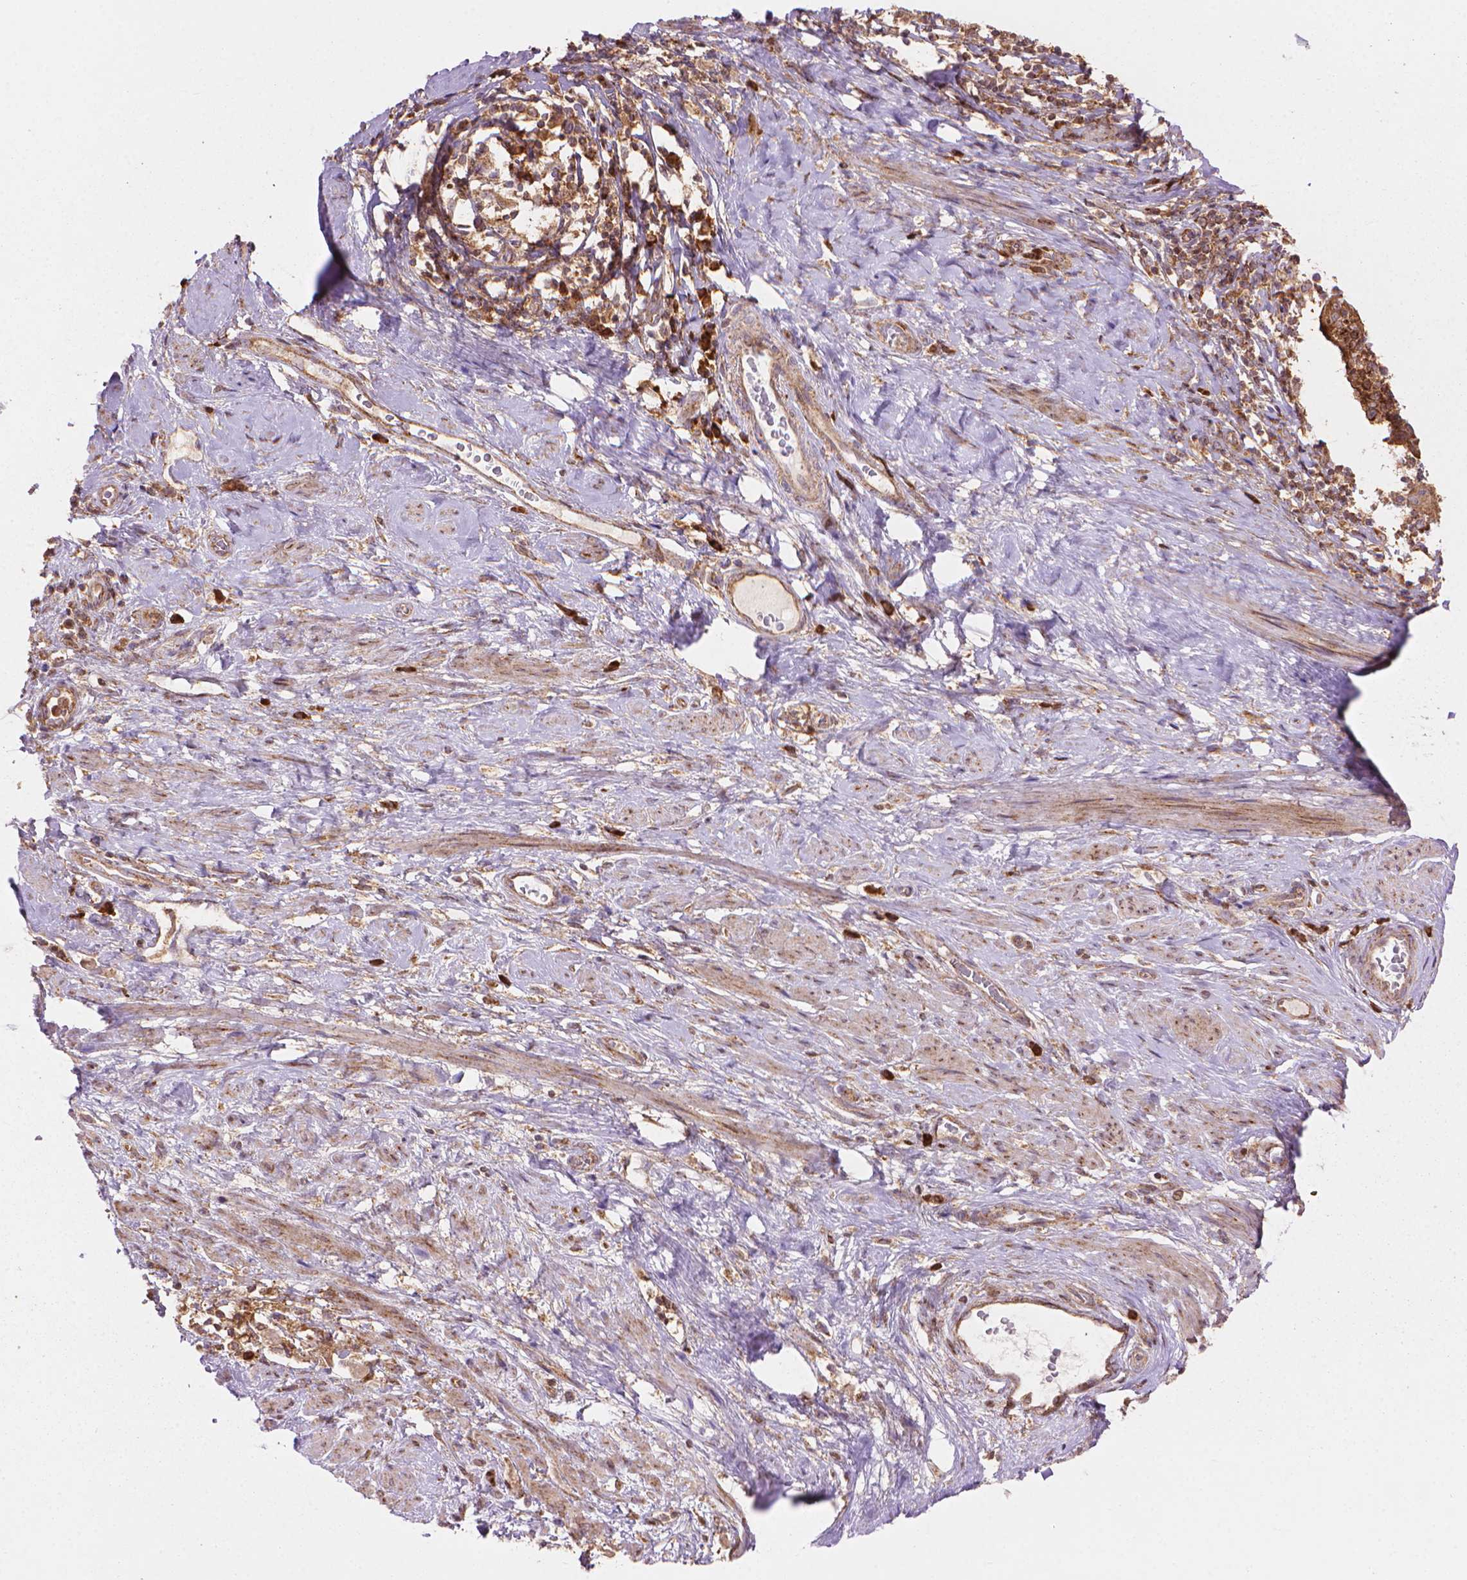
{"staining": {"intensity": "moderate", "quantity": ">75%", "location": "cytoplasmic/membranous"}, "tissue": "cervical cancer", "cell_type": "Tumor cells", "image_type": "cancer", "snomed": [{"axis": "morphology", "description": "Squamous cell carcinoma, NOS"}, {"axis": "topography", "description": "Cervix"}], "caption": "Immunohistochemical staining of cervical cancer exhibits moderate cytoplasmic/membranous protein positivity in approximately >75% of tumor cells.", "gene": "VARS2", "patient": {"sex": "female", "age": 61}}